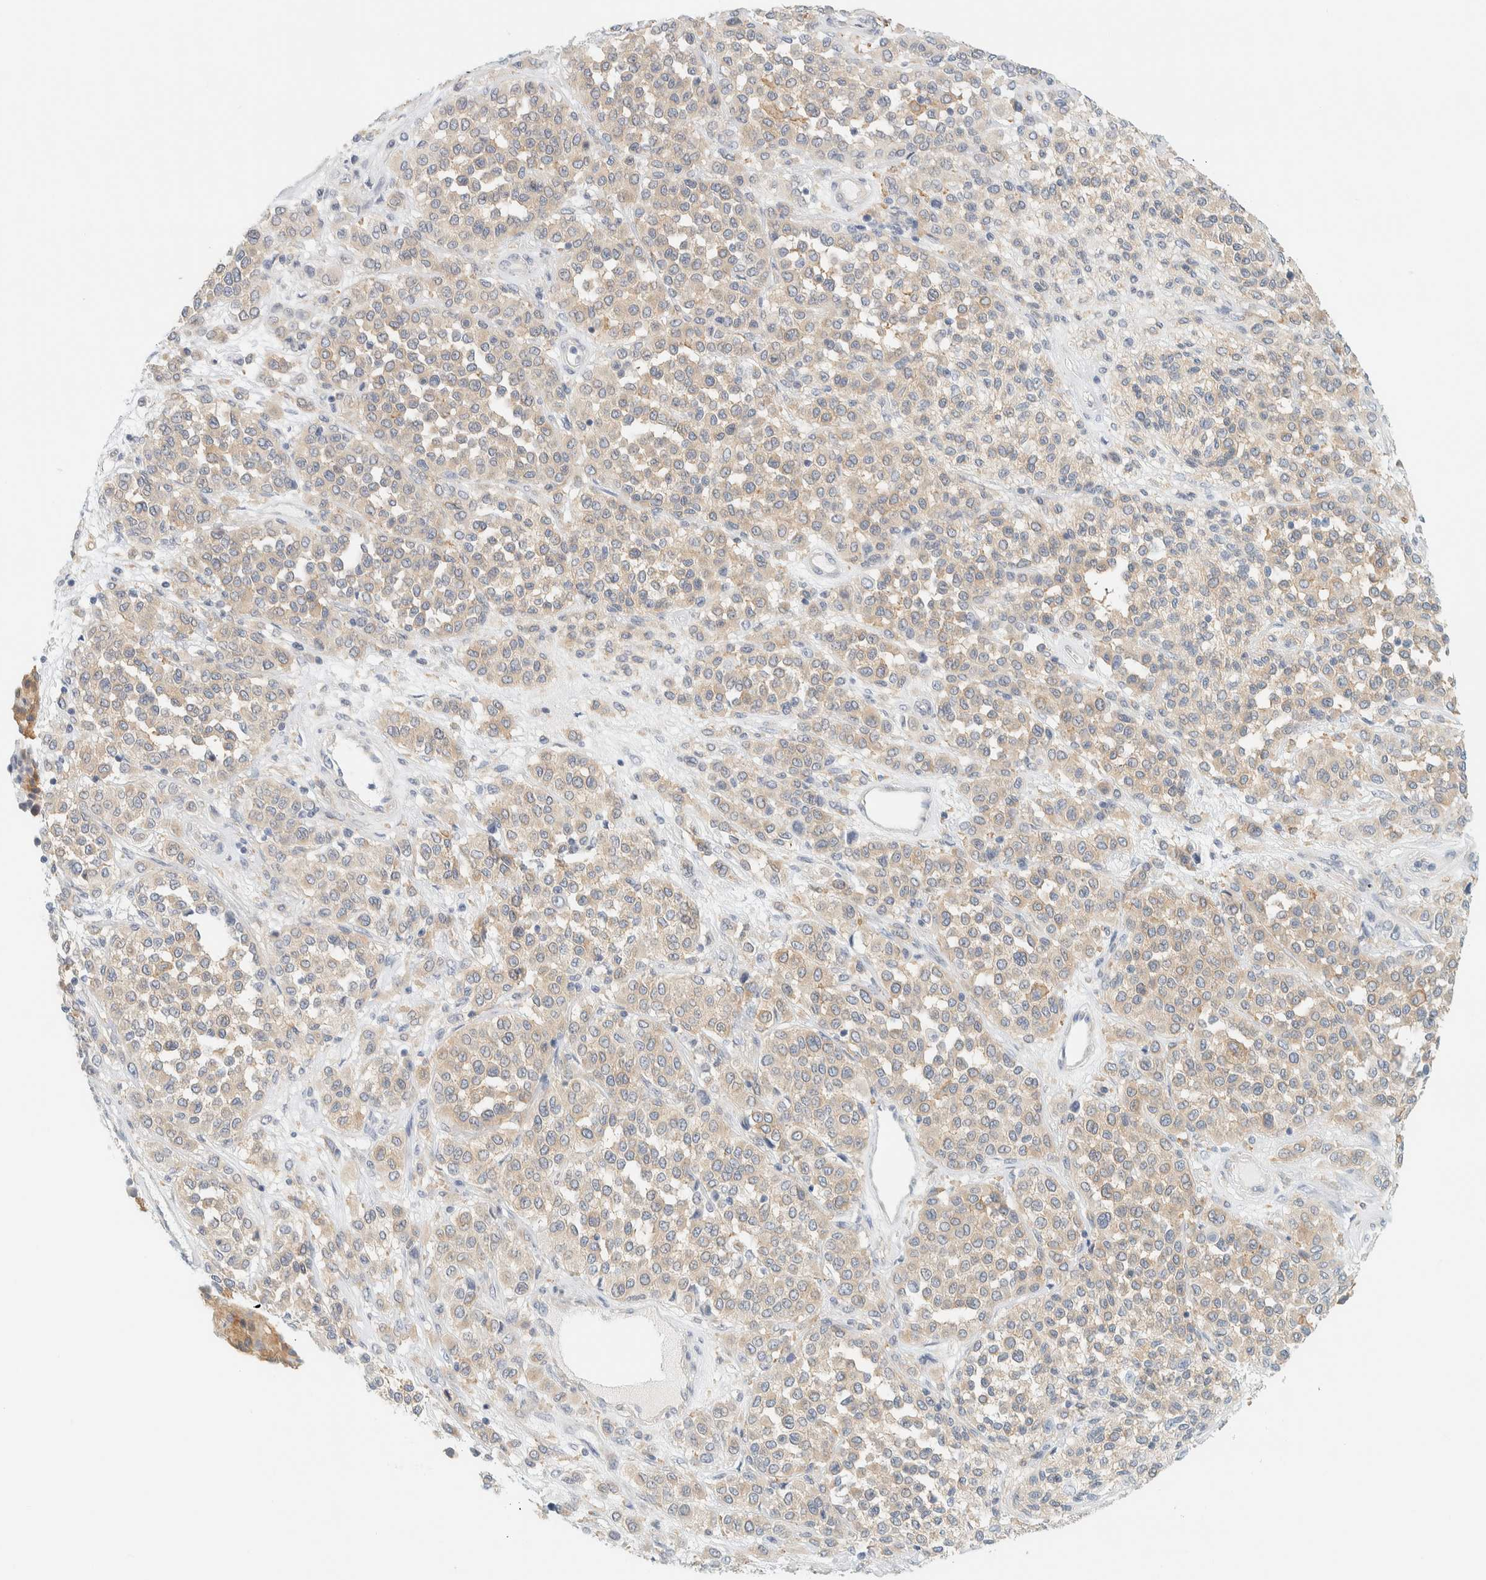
{"staining": {"intensity": "weak", "quantity": "25%-75%", "location": "cytoplasmic/membranous"}, "tissue": "melanoma", "cell_type": "Tumor cells", "image_type": "cancer", "snomed": [{"axis": "morphology", "description": "Malignant melanoma, Metastatic site"}, {"axis": "topography", "description": "Pancreas"}], "caption": "DAB (3,3'-diaminobenzidine) immunohistochemical staining of human malignant melanoma (metastatic site) demonstrates weak cytoplasmic/membranous protein positivity in about 25%-75% of tumor cells. (IHC, brightfield microscopy, high magnification).", "gene": "PTGES3L-AARSD1", "patient": {"sex": "female", "age": 30}}